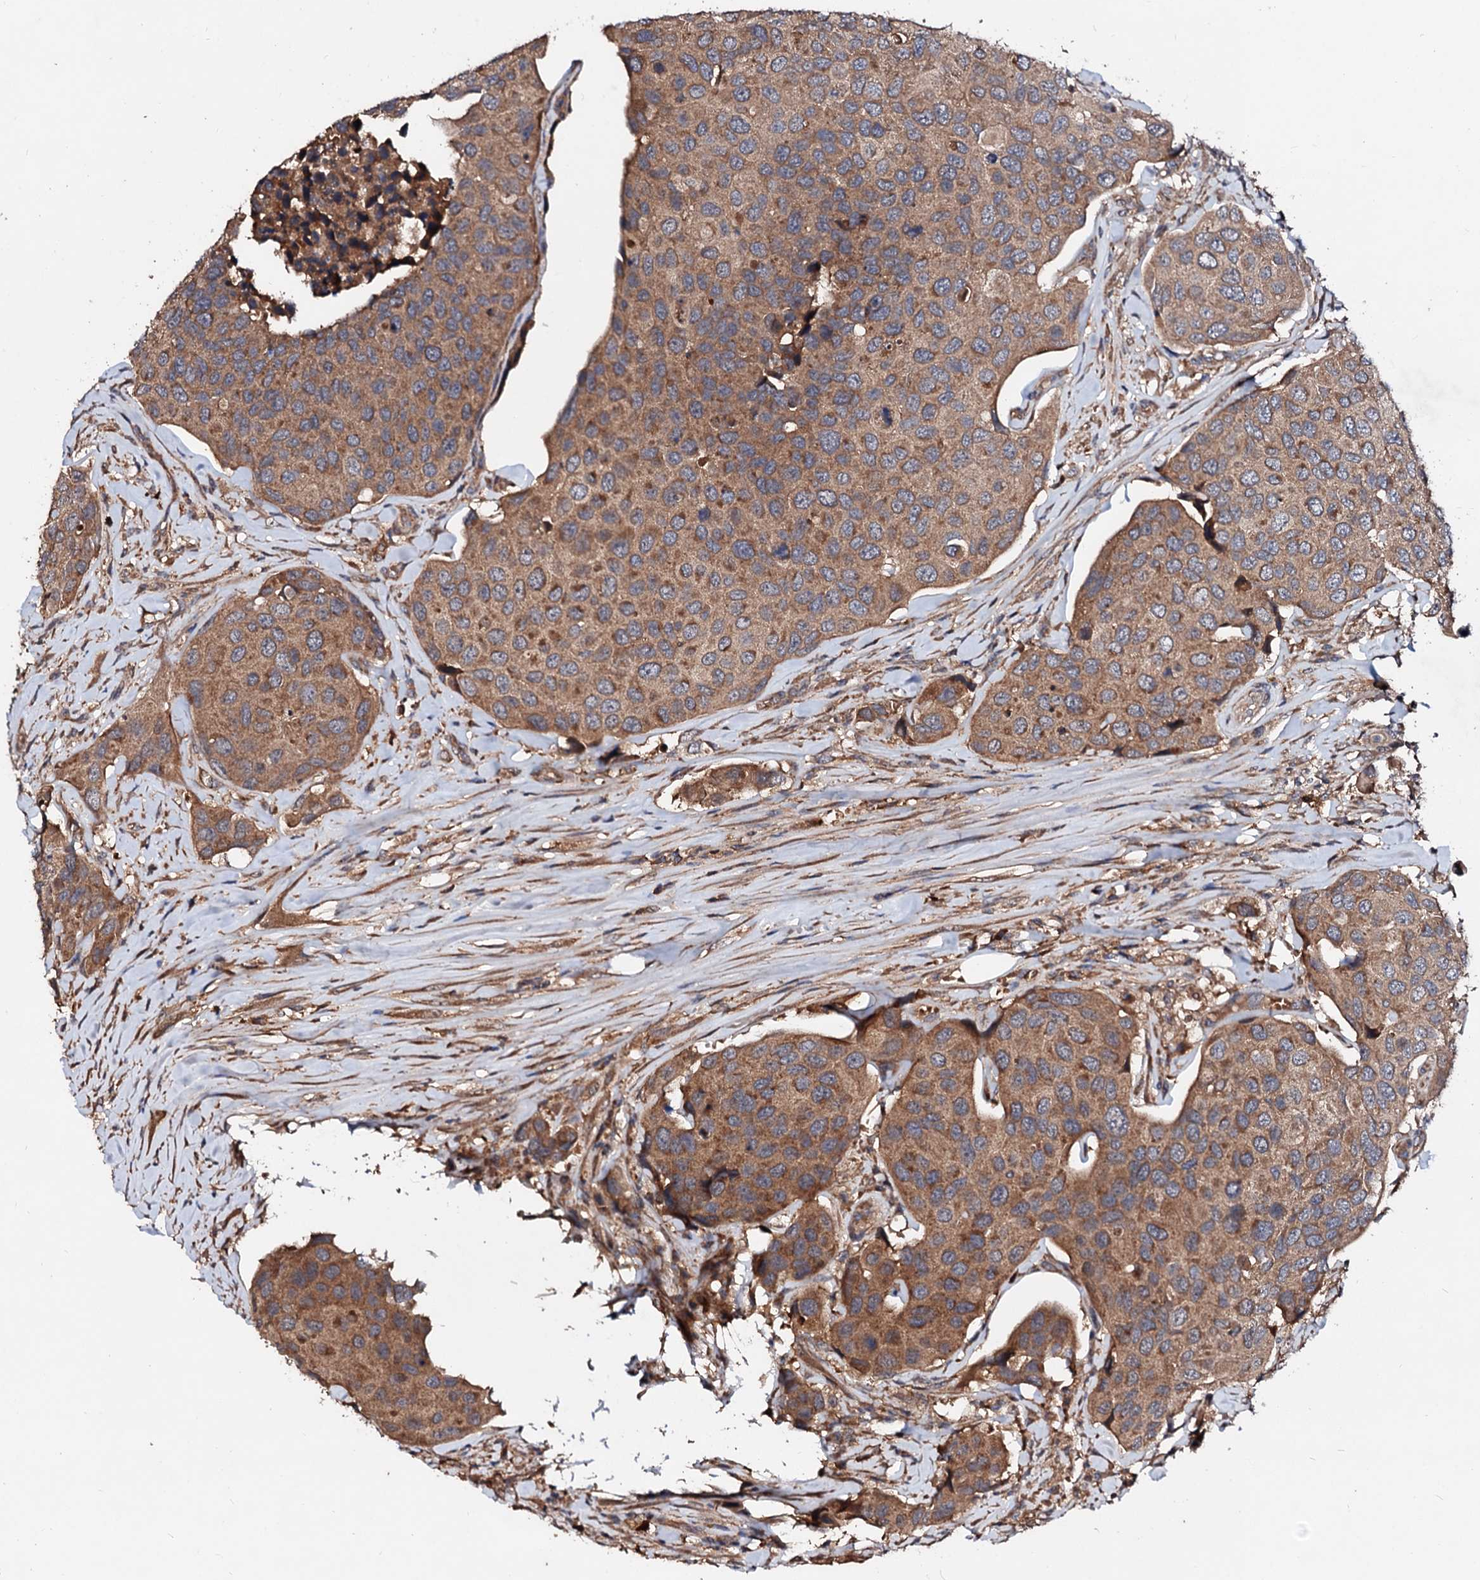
{"staining": {"intensity": "moderate", "quantity": ">75%", "location": "cytoplasmic/membranous"}, "tissue": "urothelial cancer", "cell_type": "Tumor cells", "image_type": "cancer", "snomed": [{"axis": "morphology", "description": "Urothelial carcinoma, High grade"}, {"axis": "topography", "description": "Urinary bladder"}], "caption": "Urothelial carcinoma (high-grade) was stained to show a protein in brown. There is medium levels of moderate cytoplasmic/membranous expression in approximately >75% of tumor cells.", "gene": "EXTL1", "patient": {"sex": "male", "age": 74}}